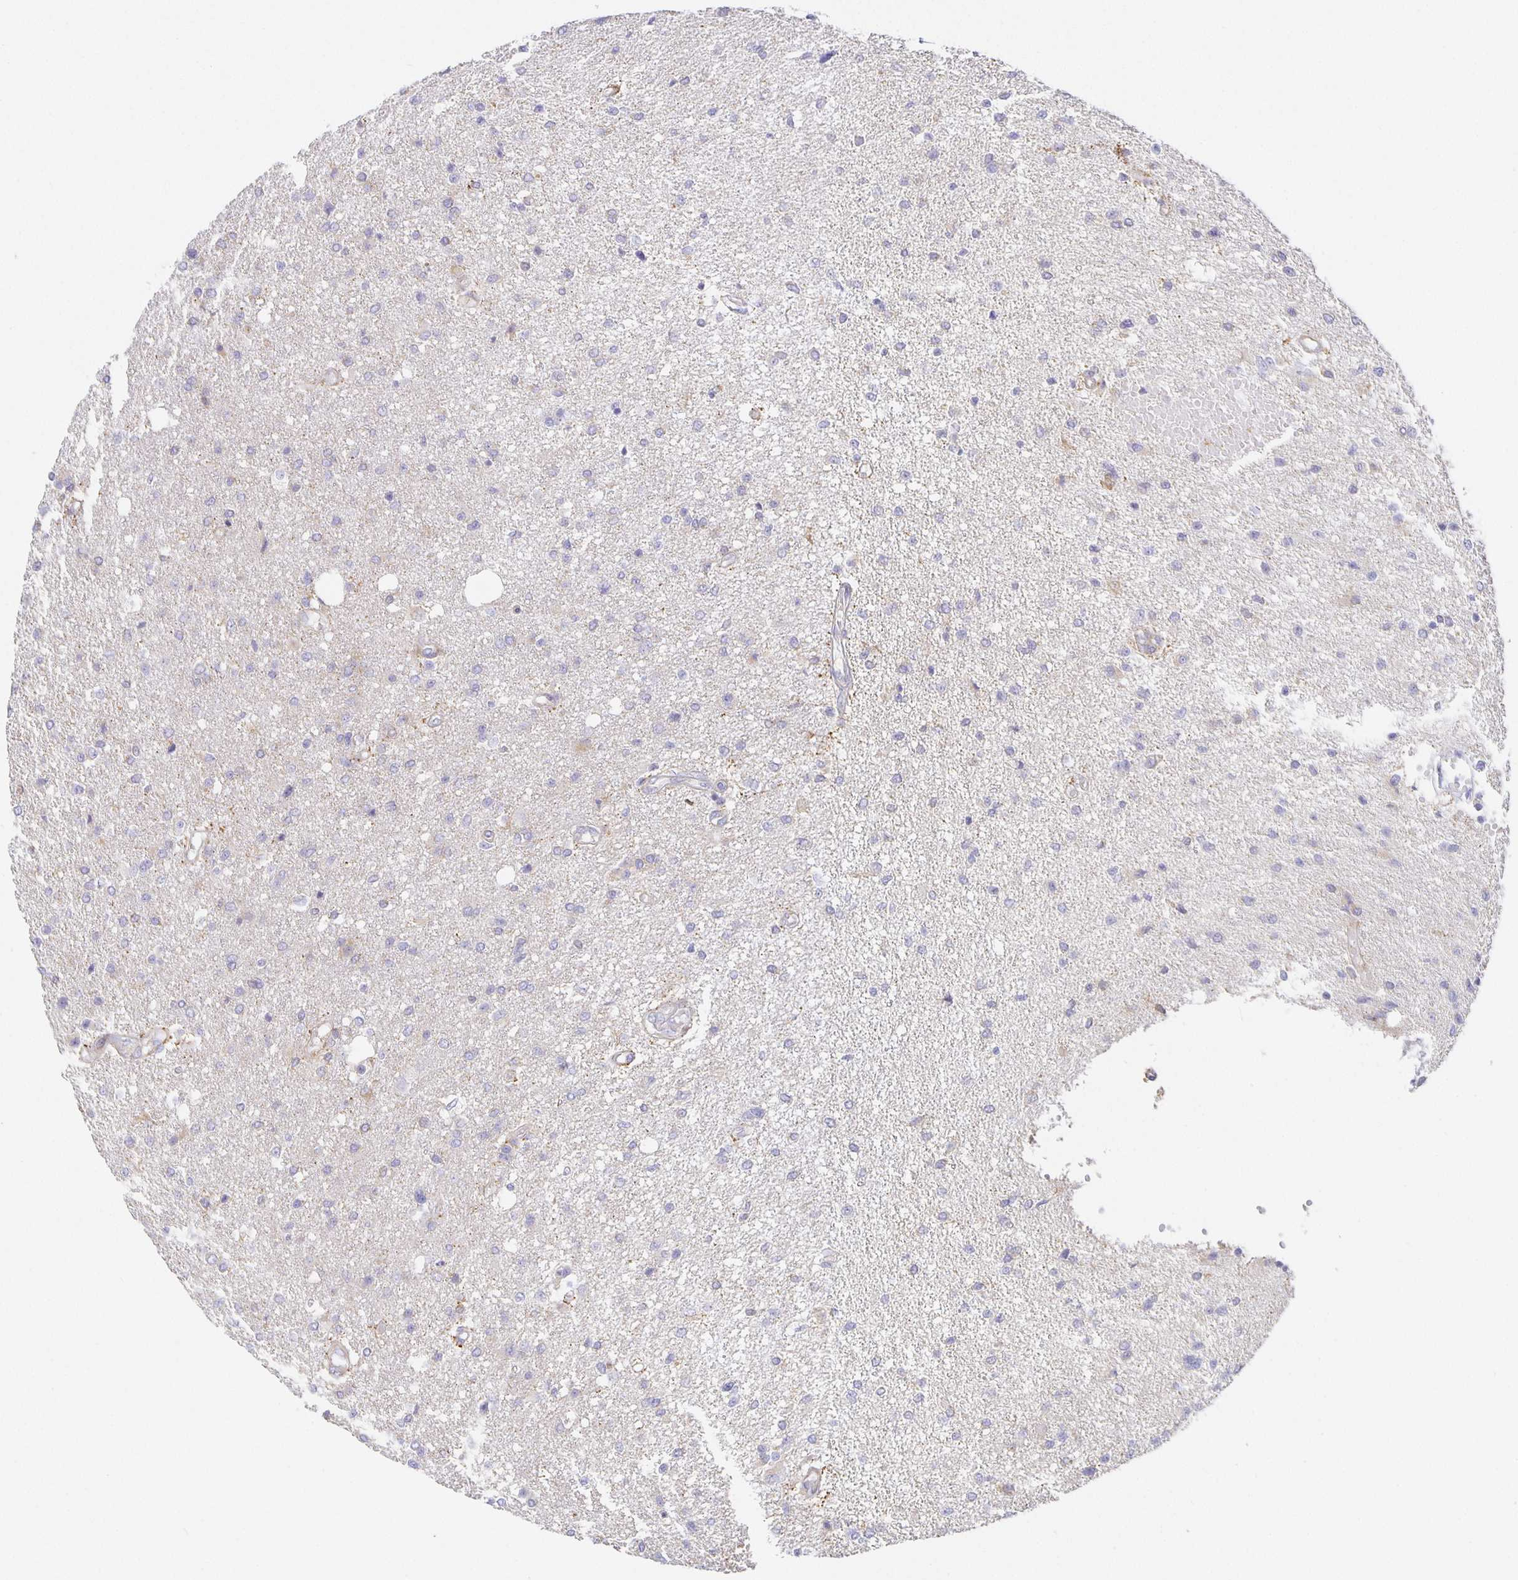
{"staining": {"intensity": "negative", "quantity": "none", "location": "none"}, "tissue": "glioma", "cell_type": "Tumor cells", "image_type": "cancer", "snomed": [{"axis": "morphology", "description": "Glioma, malignant, Low grade"}, {"axis": "topography", "description": "Brain"}], "caption": "Malignant glioma (low-grade) stained for a protein using immunohistochemistry reveals no staining tumor cells.", "gene": "FLRT3", "patient": {"sex": "male", "age": 26}}